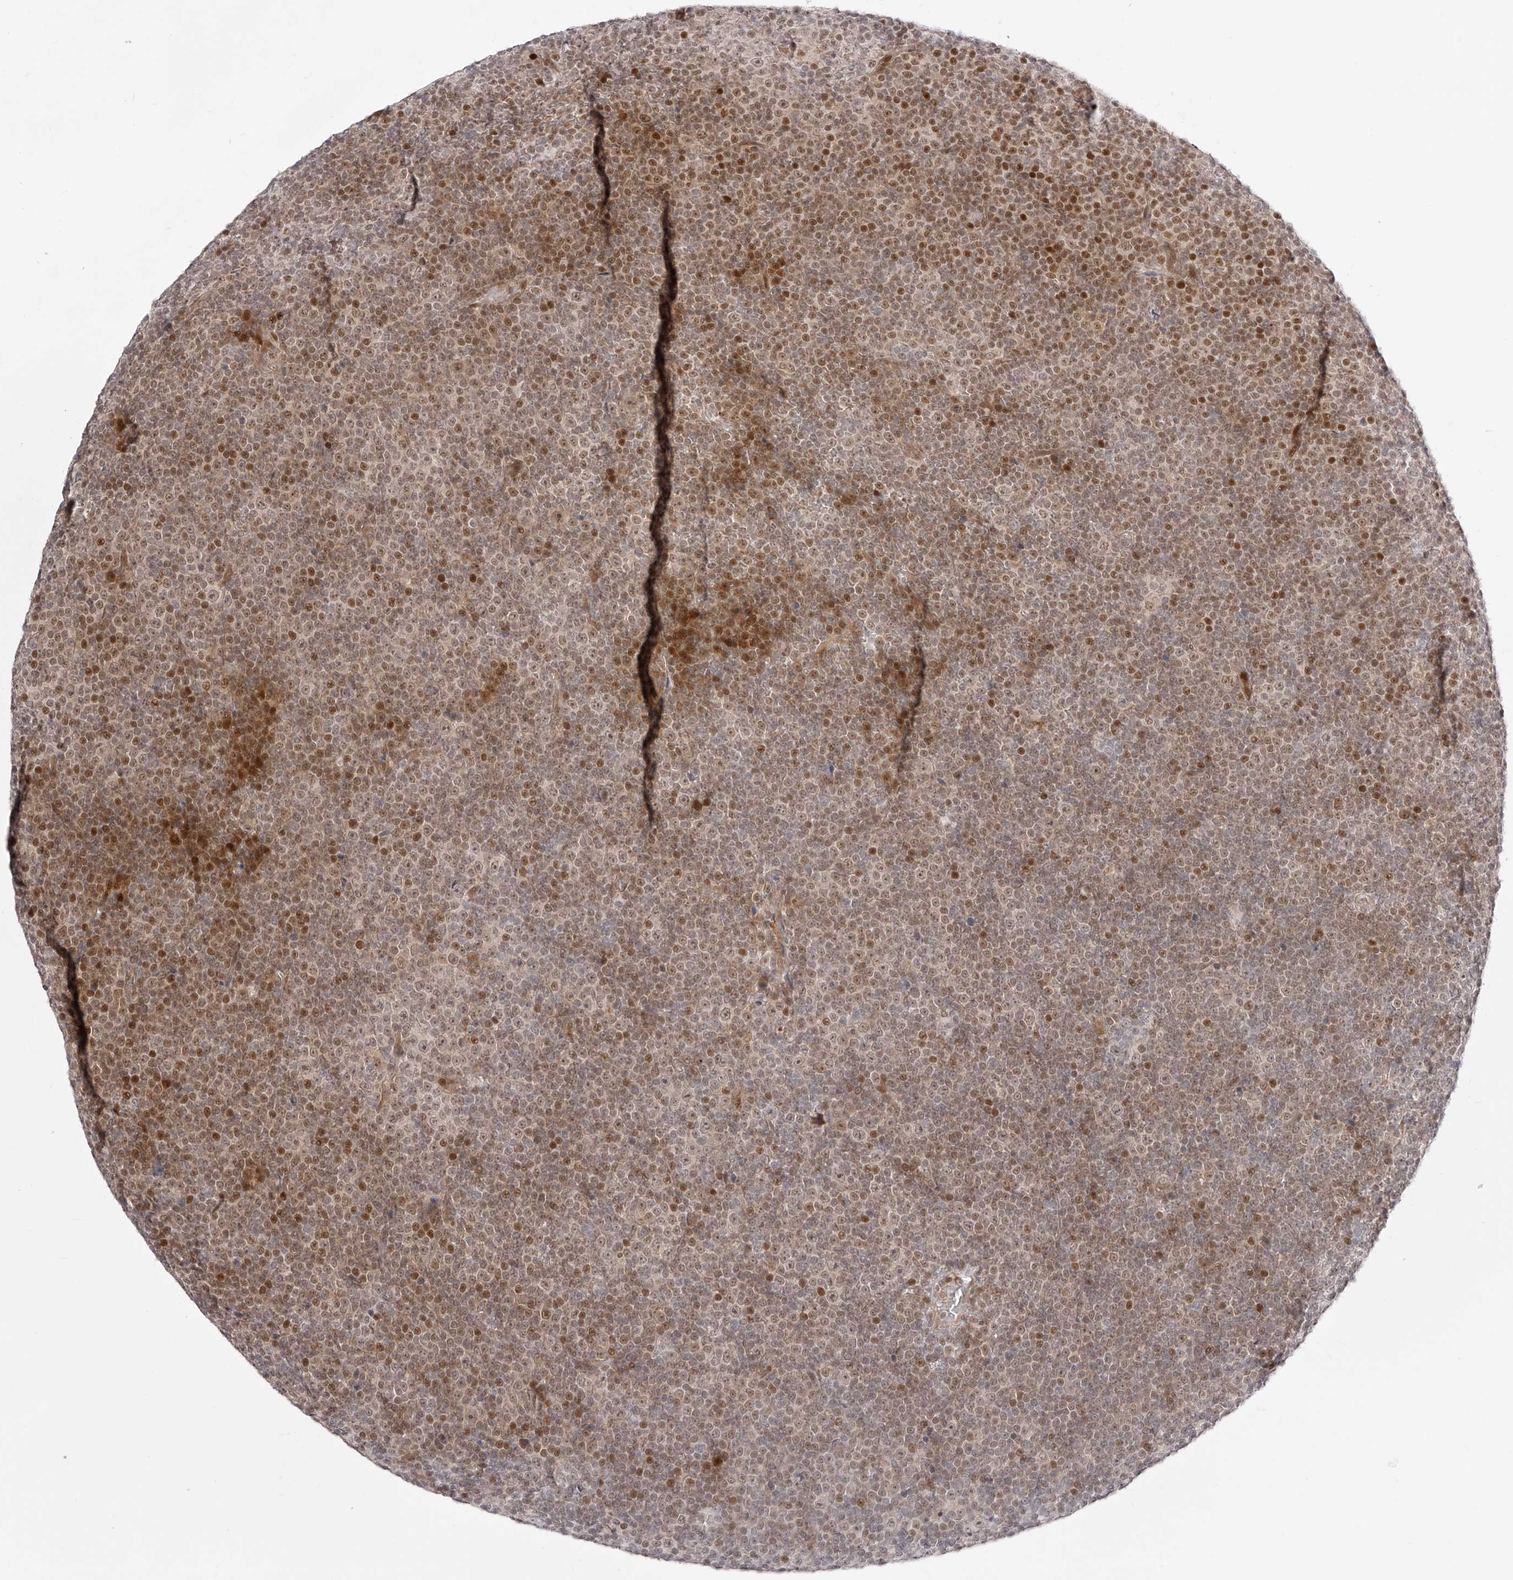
{"staining": {"intensity": "moderate", "quantity": ">75%", "location": "nuclear"}, "tissue": "lymphoma", "cell_type": "Tumor cells", "image_type": "cancer", "snomed": [{"axis": "morphology", "description": "Malignant lymphoma, non-Hodgkin's type, Low grade"}, {"axis": "topography", "description": "Lymph node"}], "caption": "The image shows a brown stain indicating the presence of a protein in the nuclear of tumor cells in low-grade malignant lymphoma, non-Hodgkin's type. Nuclei are stained in blue.", "gene": "PLEKHG1", "patient": {"sex": "female", "age": 67}}